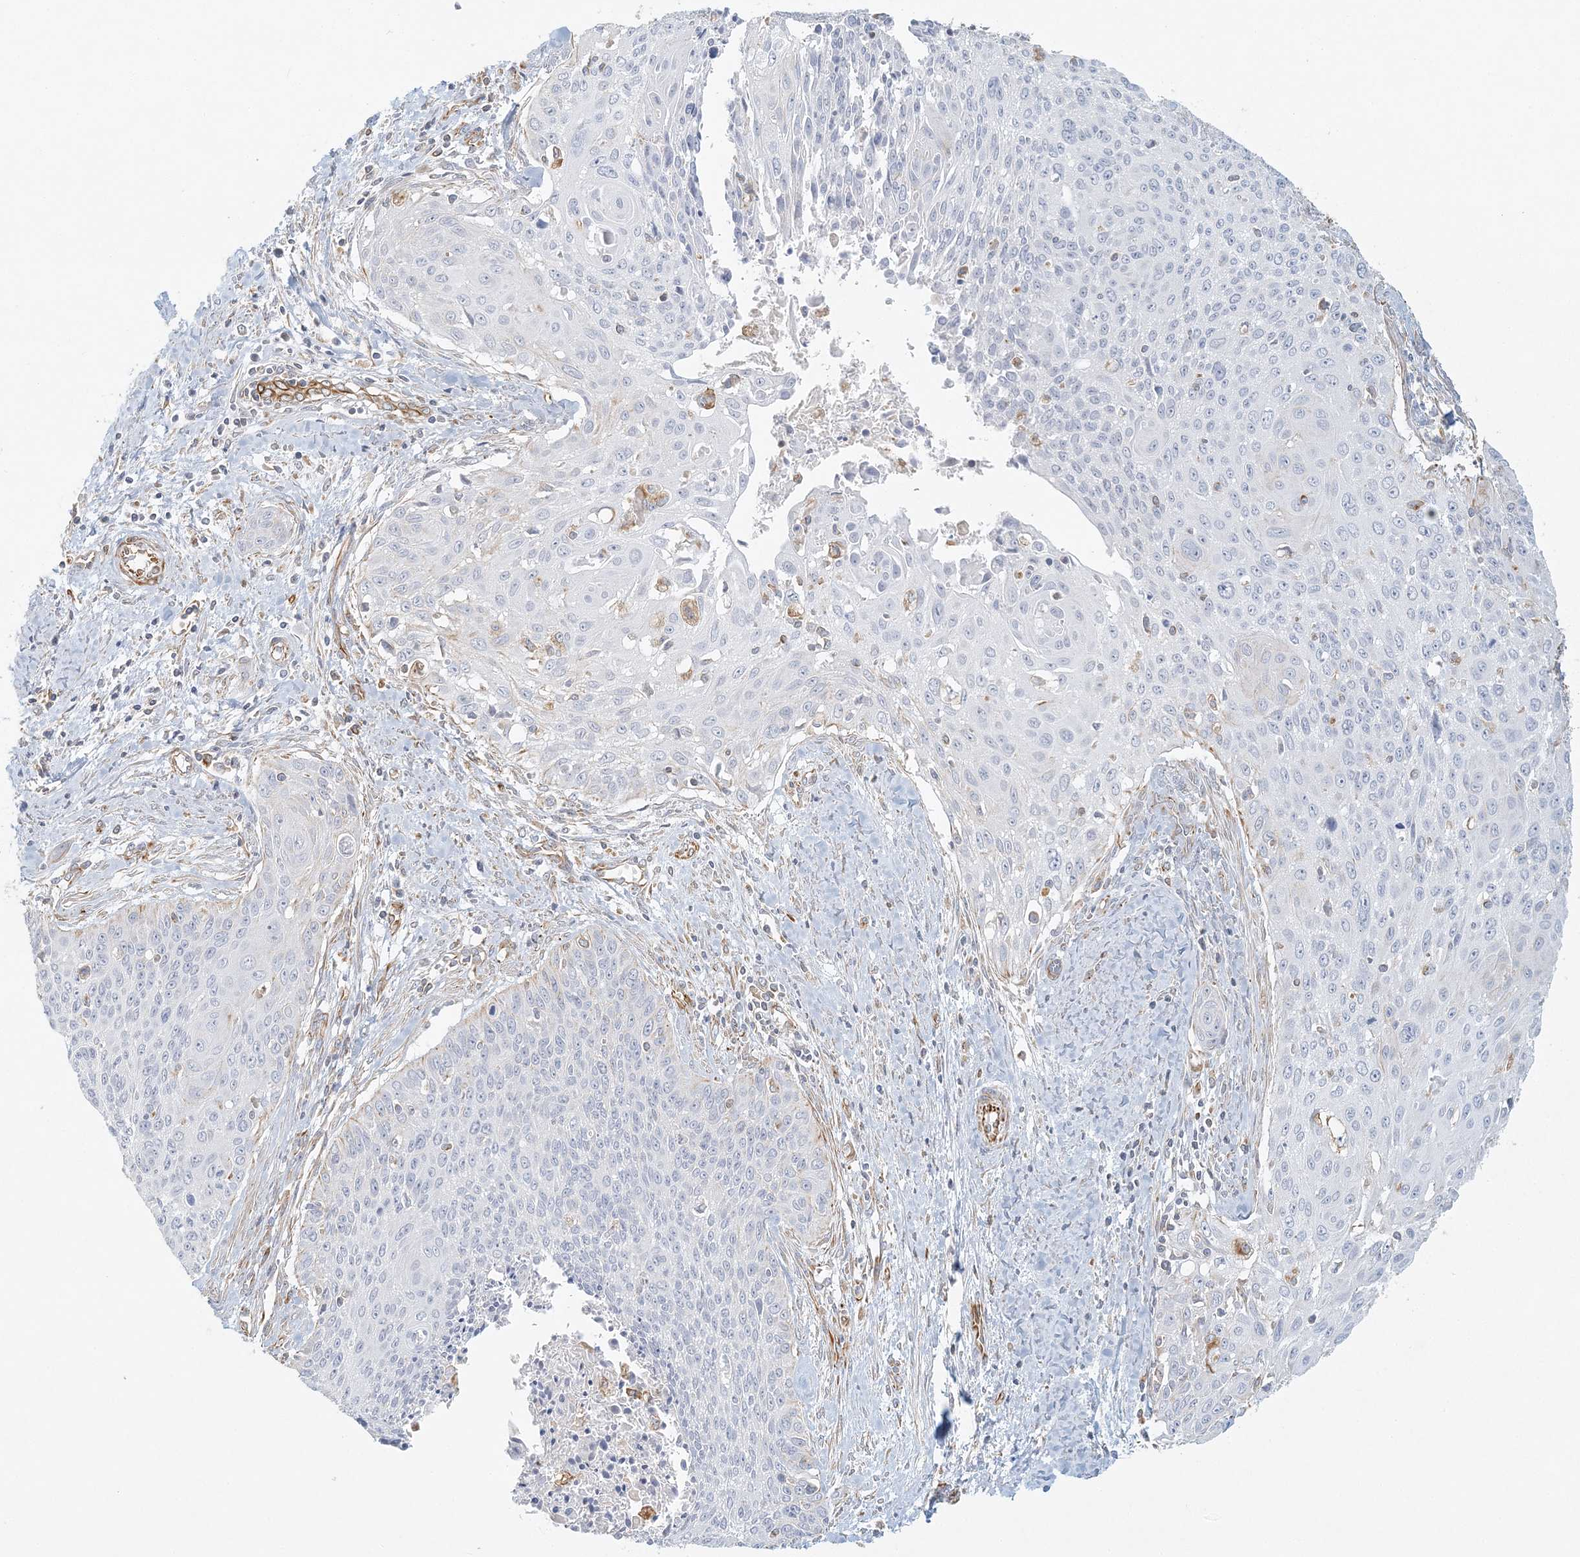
{"staining": {"intensity": "negative", "quantity": "none", "location": "none"}, "tissue": "cervical cancer", "cell_type": "Tumor cells", "image_type": "cancer", "snomed": [{"axis": "morphology", "description": "Squamous cell carcinoma, NOS"}, {"axis": "topography", "description": "Cervix"}], "caption": "DAB (3,3'-diaminobenzidine) immunohistochemical staining of human cervical cancer (squamous cell carcinoma) reveals no significant staining in tumor cells.", "gene": "DMRTB1", "patient": {"sex": "female", "age": 55}}